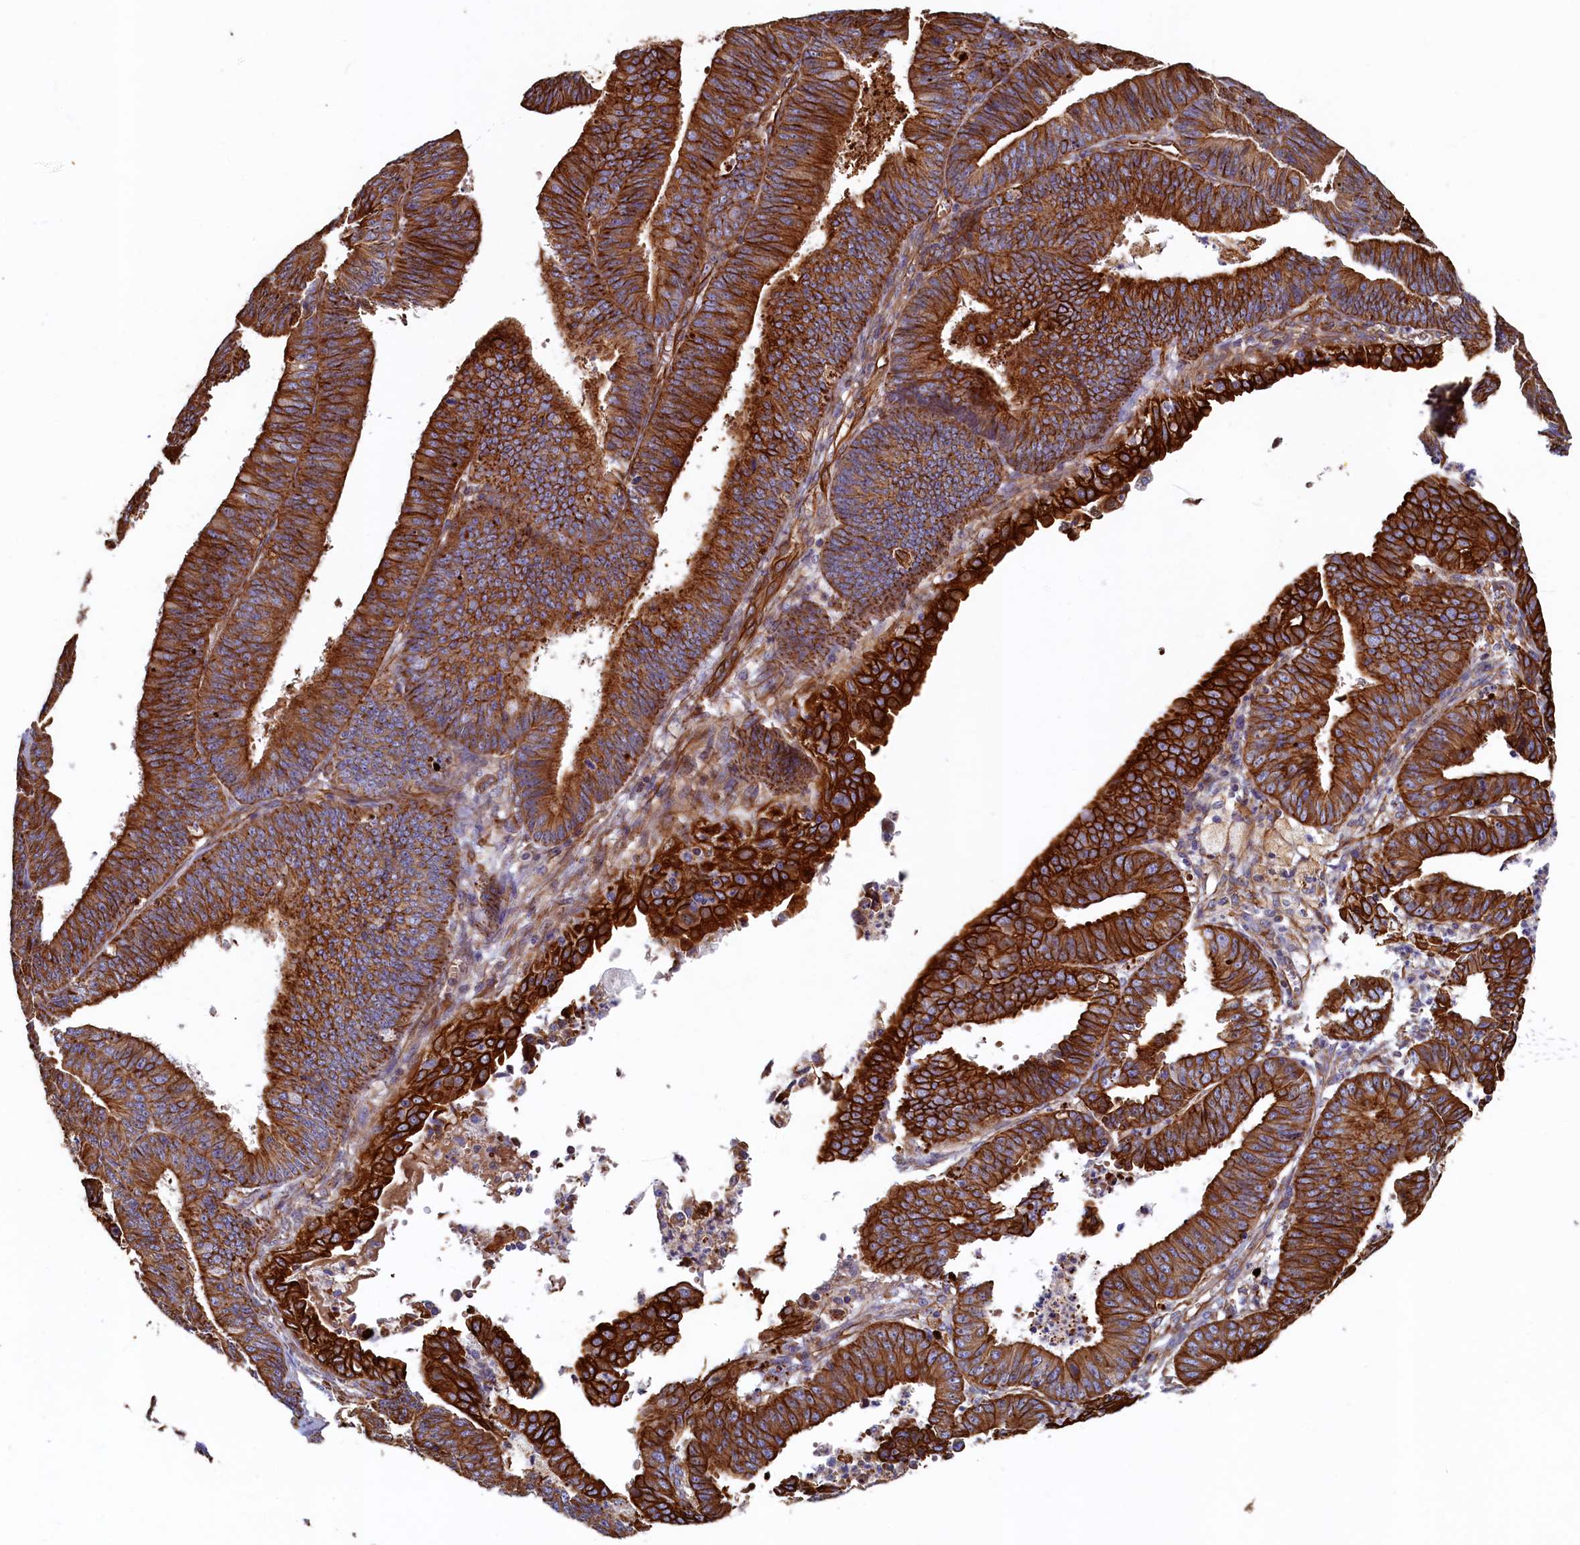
{"staining": {"intensity": "strong", "quantity": ">75%", "location": "cytoplasmic/membranous"}, "tissue": "endometrial cancer", "cell_type": "Tumor cells", "image_type": "cancer", "snomed": [{"axis": "morphology", "description": "Adenocarcinoma, NOS"}, {"axis": "topography", "description": "Endometrium"}], "caption": "Human adenocarcinoma (endometrial) stained with a protein marker displays strong staining in tumor cells.", "gene": "LRRC57", "patient": {"sex": "female", "age": 73}}